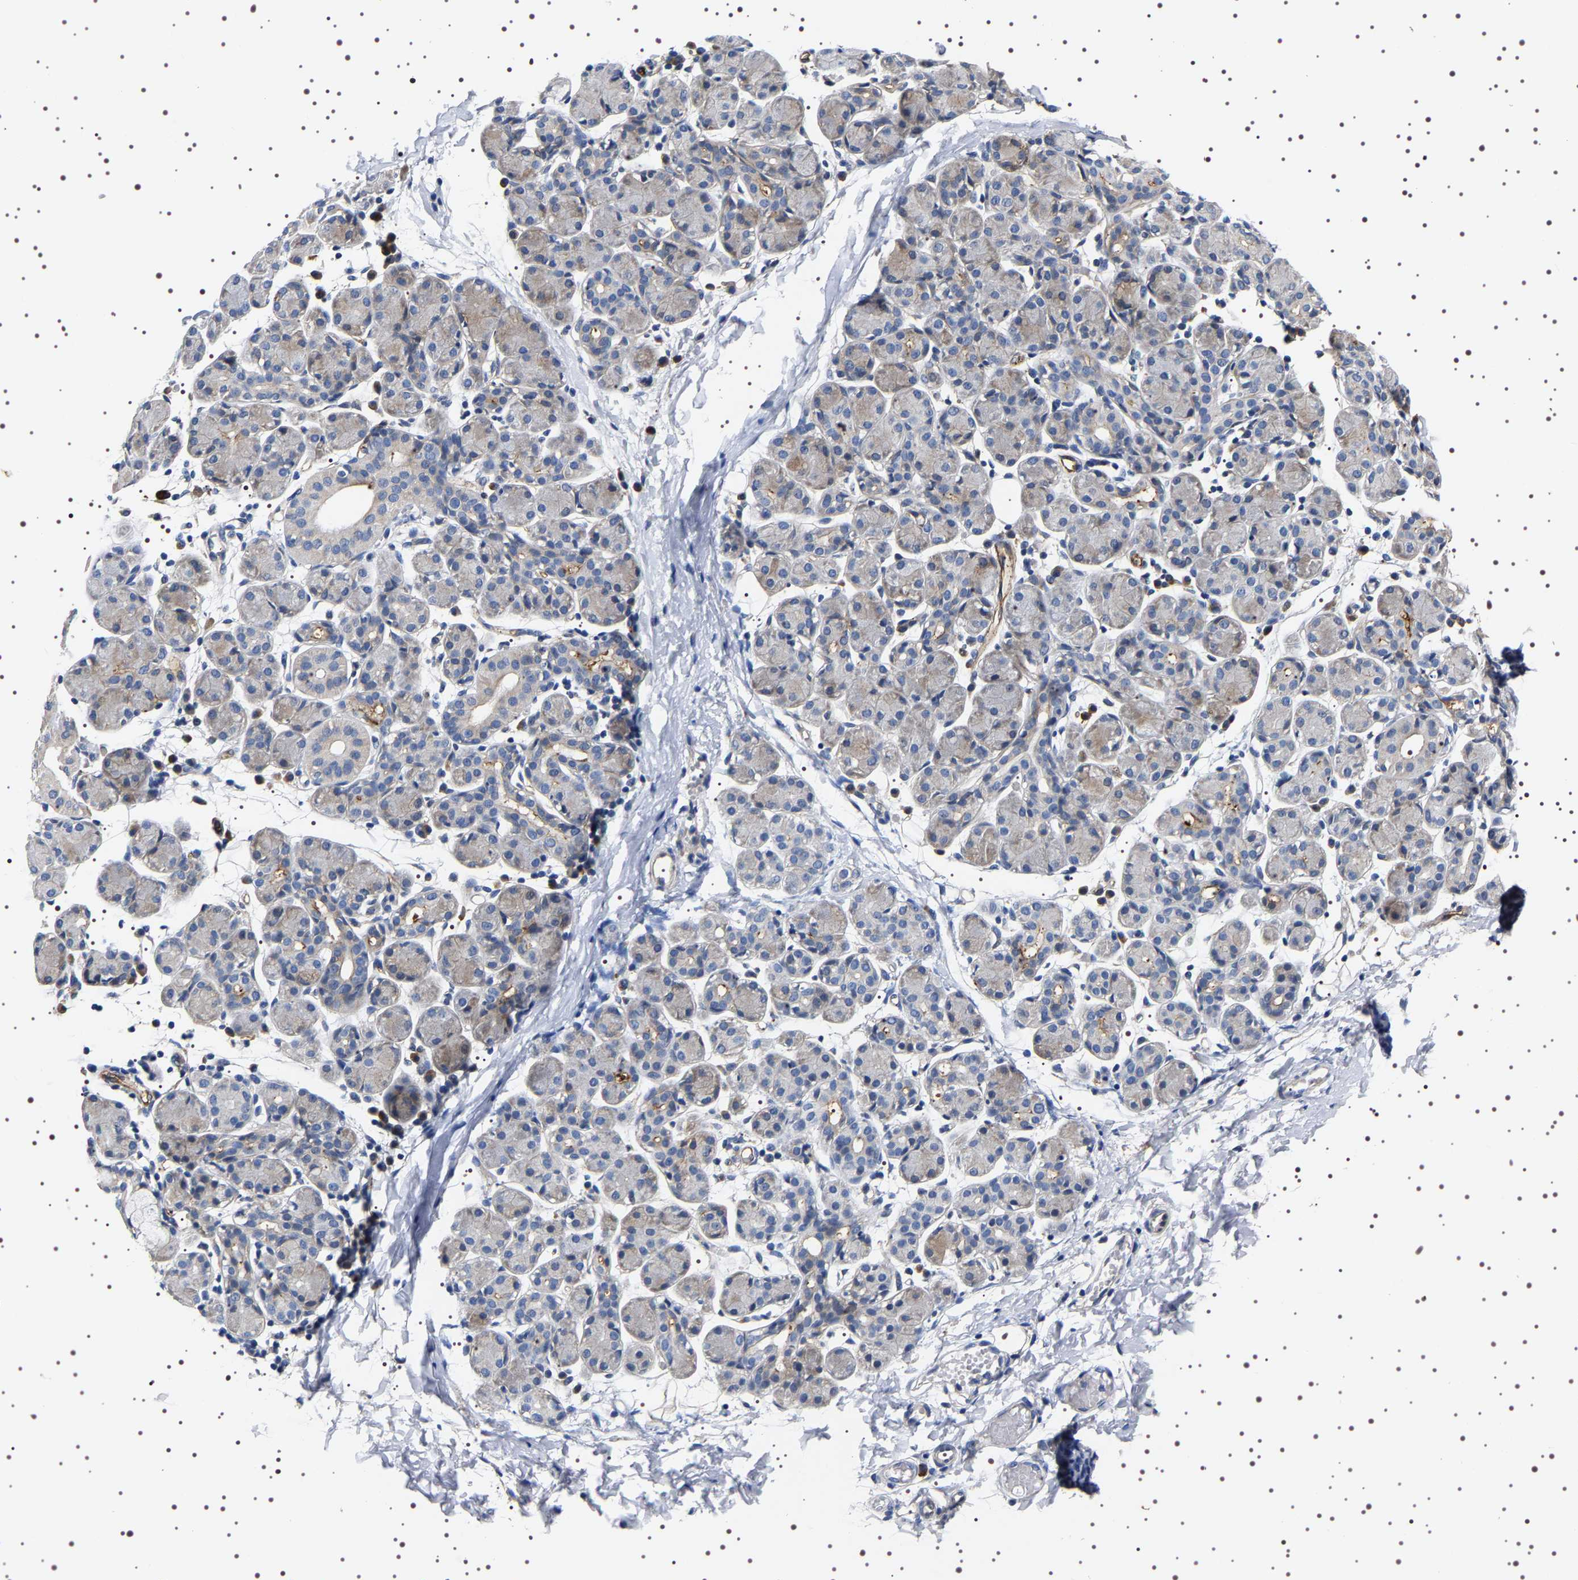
{"staining": {"intensity": "weak", "quantity": "<25%", "location": "cytoplasmic/membranous"}, "tissue": "salivary gland", "cell_type": "Glandular cells", "image_type": "normal", "snomed": [{"axis": "morphology", "description": "Normal tissue, NOS"}, {"axis": "morphology", "description": "Inflammation, NOS"}, {"axis": "topography", "description": "Lymph node"}, {"axis": "topography", "description": "Salivary gland"}], "caption": "This is a micrograph of immunohistochemistry staining of normal salivary gland, which shows no expression in glandular cells. (IHC, brightfield microscopy, high magnification).", "gene": "ALPL", "patient": {"sex": "male", "age": 3}}